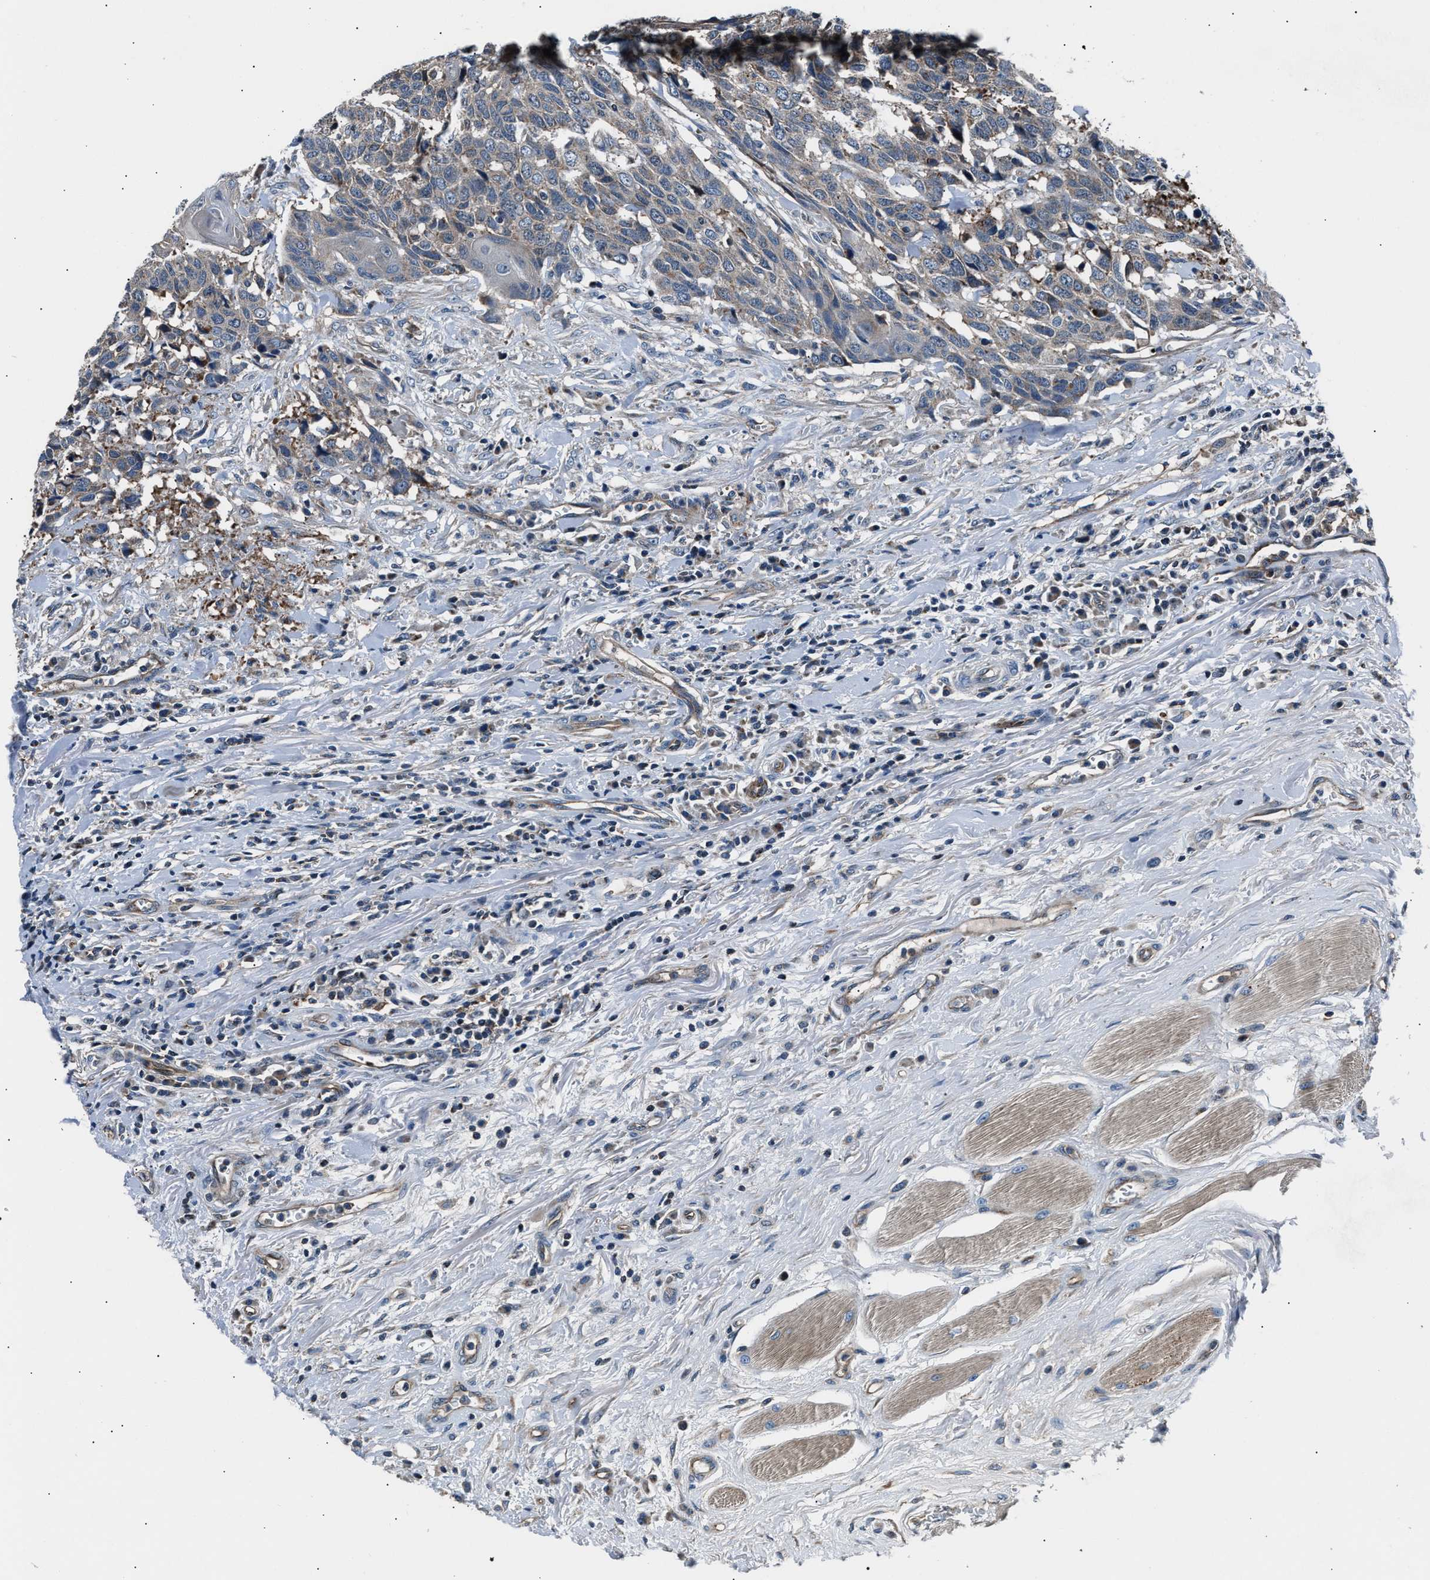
{"staining": {"intensity": "weak", "quantity": "<25%", "location": "cytoplasmic/membranous"}, "tissue": "head and neck cancer", "cell_type": "Tumor cells", "image_type": "cancer", "snomed": [{"axis": "morphology", "description": "Squamous cell carcinoma, NOS"}, {"axis": "topography", "description": "Head-Neck"}], "caption": "Immunohistochemistry (IHC) photomicrograph of squamous cell carcinoma (head and neck) stained for a protein (brown), which shows no expression in tumor cells.", "gene": "GGCT", "patient": {"sex": "male", "age": 66}}